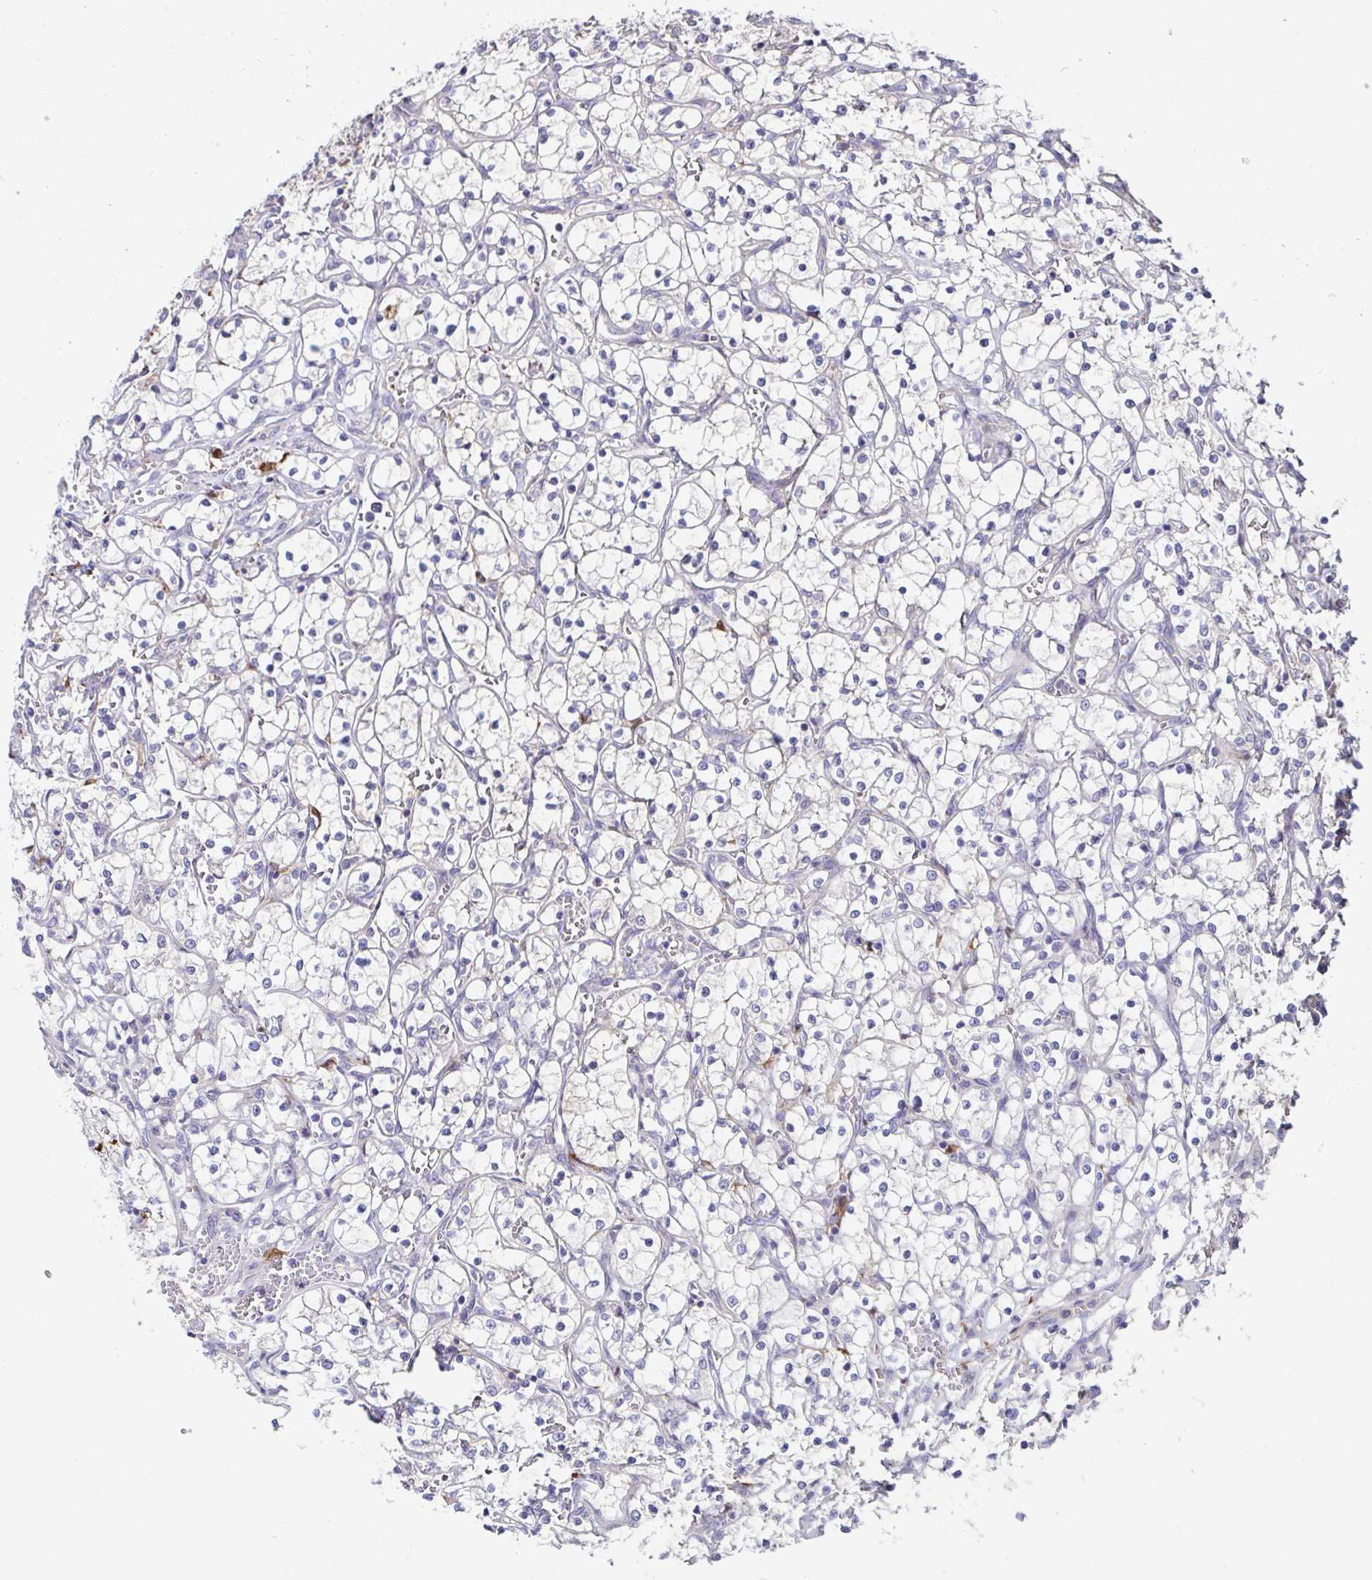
{"staining": {"intensity": "negative", "quantity": "none", "location": "none"}, "tissue": "renal cancer", "cell_type": "Tumor cells", "image_type": "cancer", "snomed": [{"axis": "morphology", "description": "Adenocarcinoma, NOS"}, {"axis": "topography", "description": "Kidney"}], "caption": "Immunohistochemical staining of human renal cancer (adenocarcinoma) demonstrates no significant expression in tumor cells.", "gene": "FBXL13", "patient": {"sex": "female", "age": 69}}